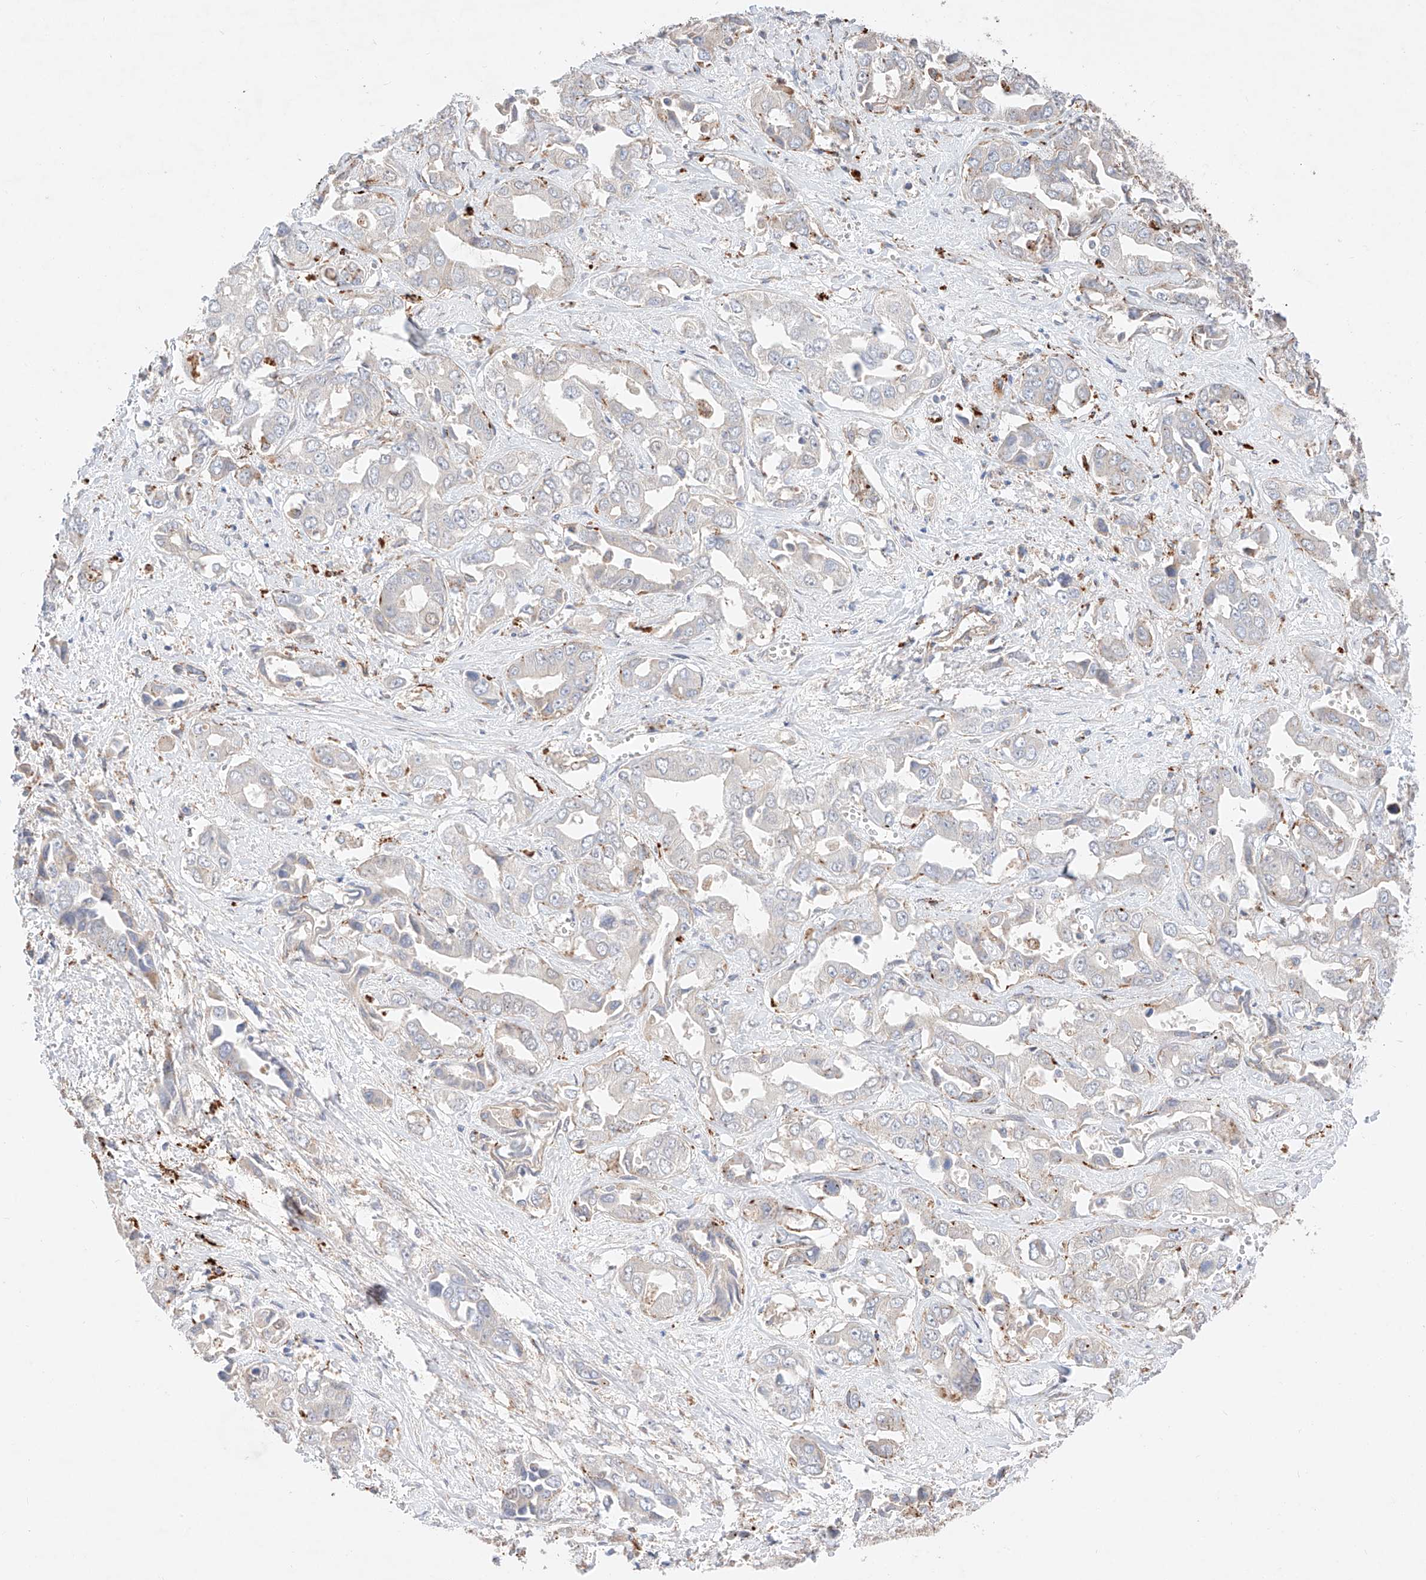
{"staining": {"intensity": "negative", "quantity": "none", "location": "none"}, "tissue": "liver cancer", "cell_type": "Tumor cells", "image_type": "cancer", "snomed": [{"axis": "morphology", "description": "Cholangiocarcinoma"}, {"axis": "topography", "description": "Liver"}], "caption": "The histopathology image reveals no staining of tumor cells in liver cancer.", "gene": "GCNT1", "patient": {"sex": "female", "age": 52}}